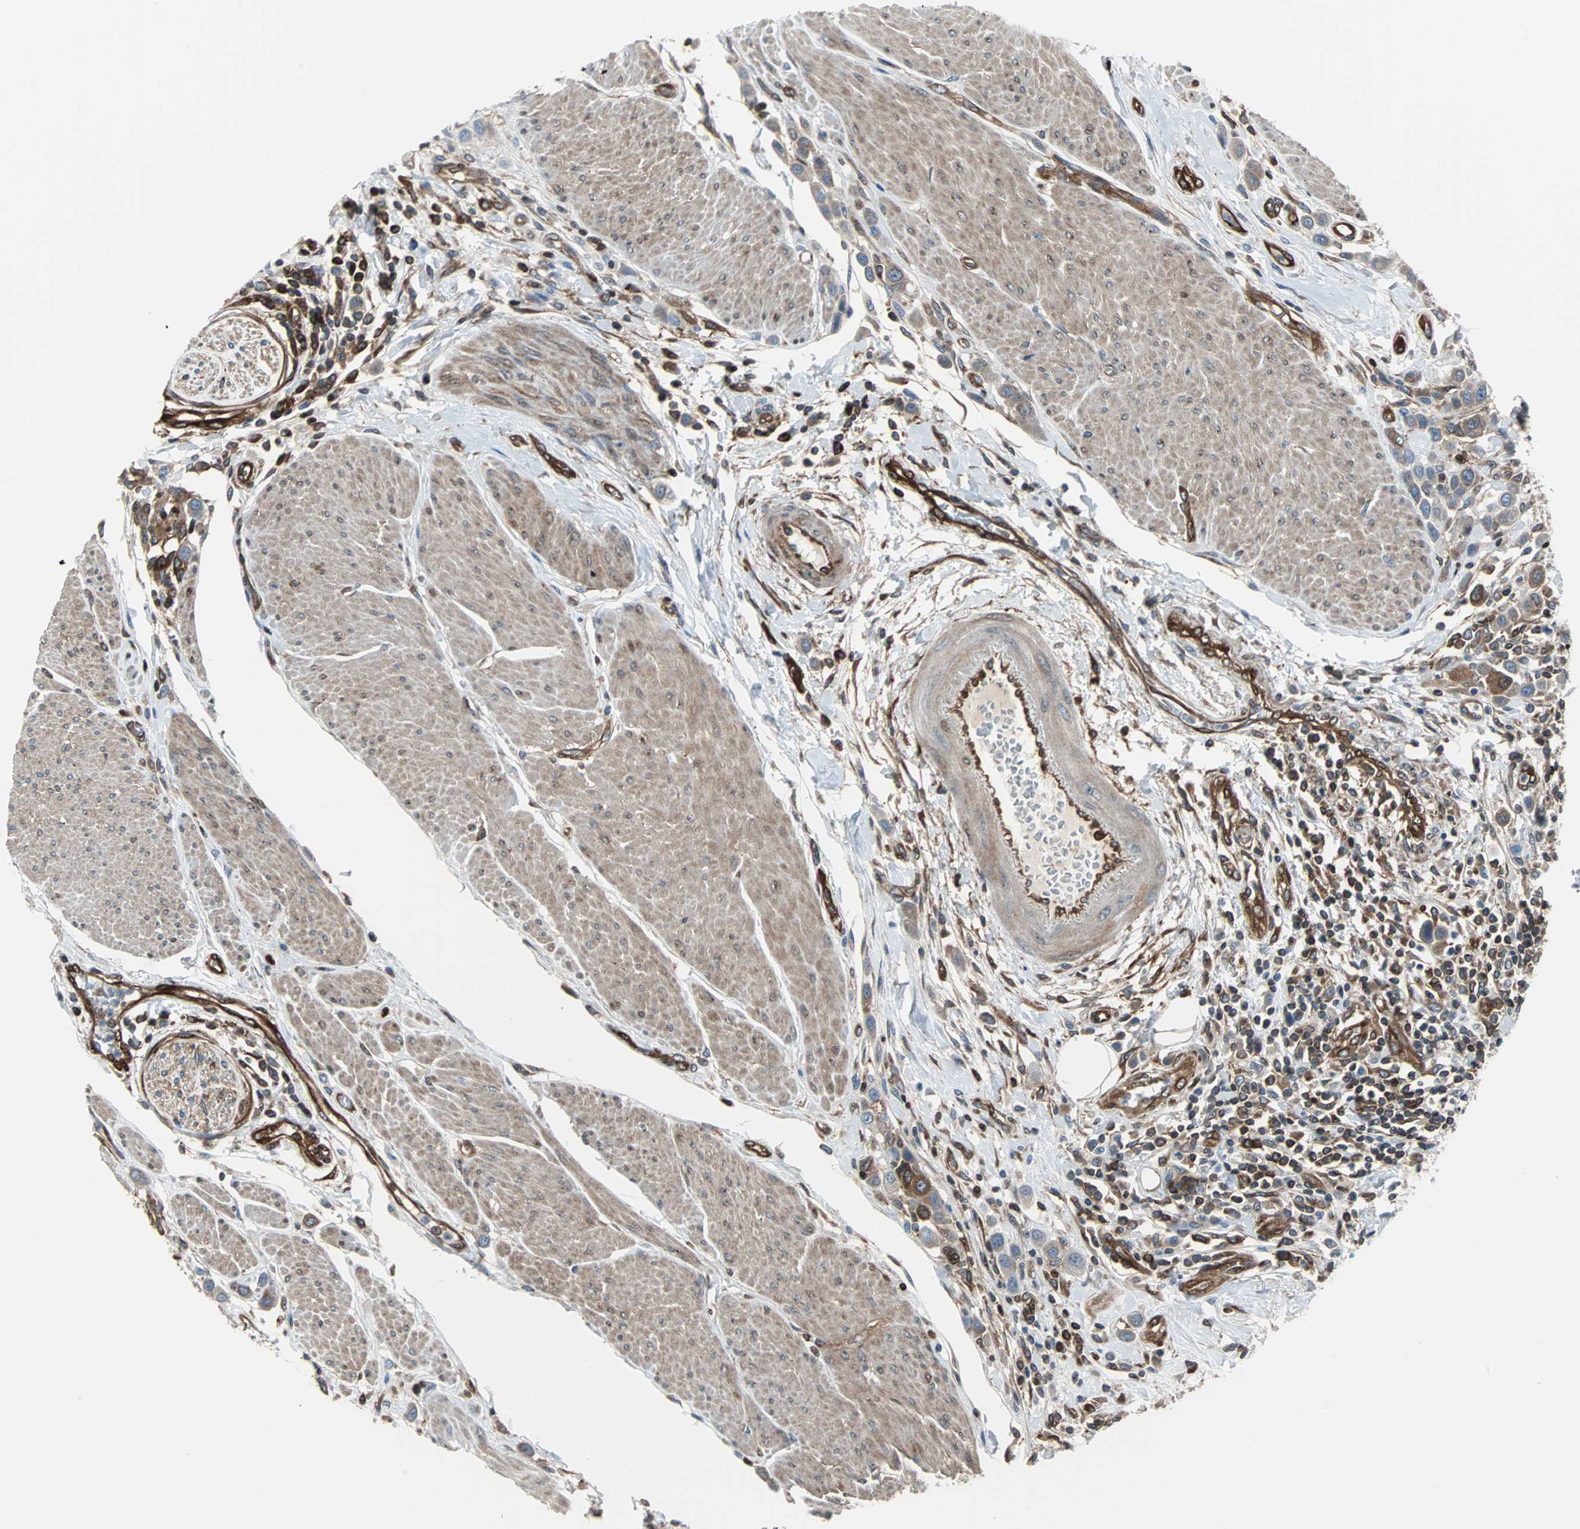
{"staining": {"intensity": "moderate", "quantity": ">75%", "location": "cytoplasmic/membranous"}, "tissue": "urothelial cancer", "cell_type": "Tumor cells", "image_type": "cancer", "snomed": [{"axis": "morphology", "description": "Urothelial carcinoma, High grade"}, {"axis": "topography", "description": "Urinary bladder"}], "caption": "Urothelial cancer stained for a protein shows moderate cytoplasmic/membranous positivity in tumor cells.", "gene": "RELA", "patient": {"sex": "male", "age": 50}}